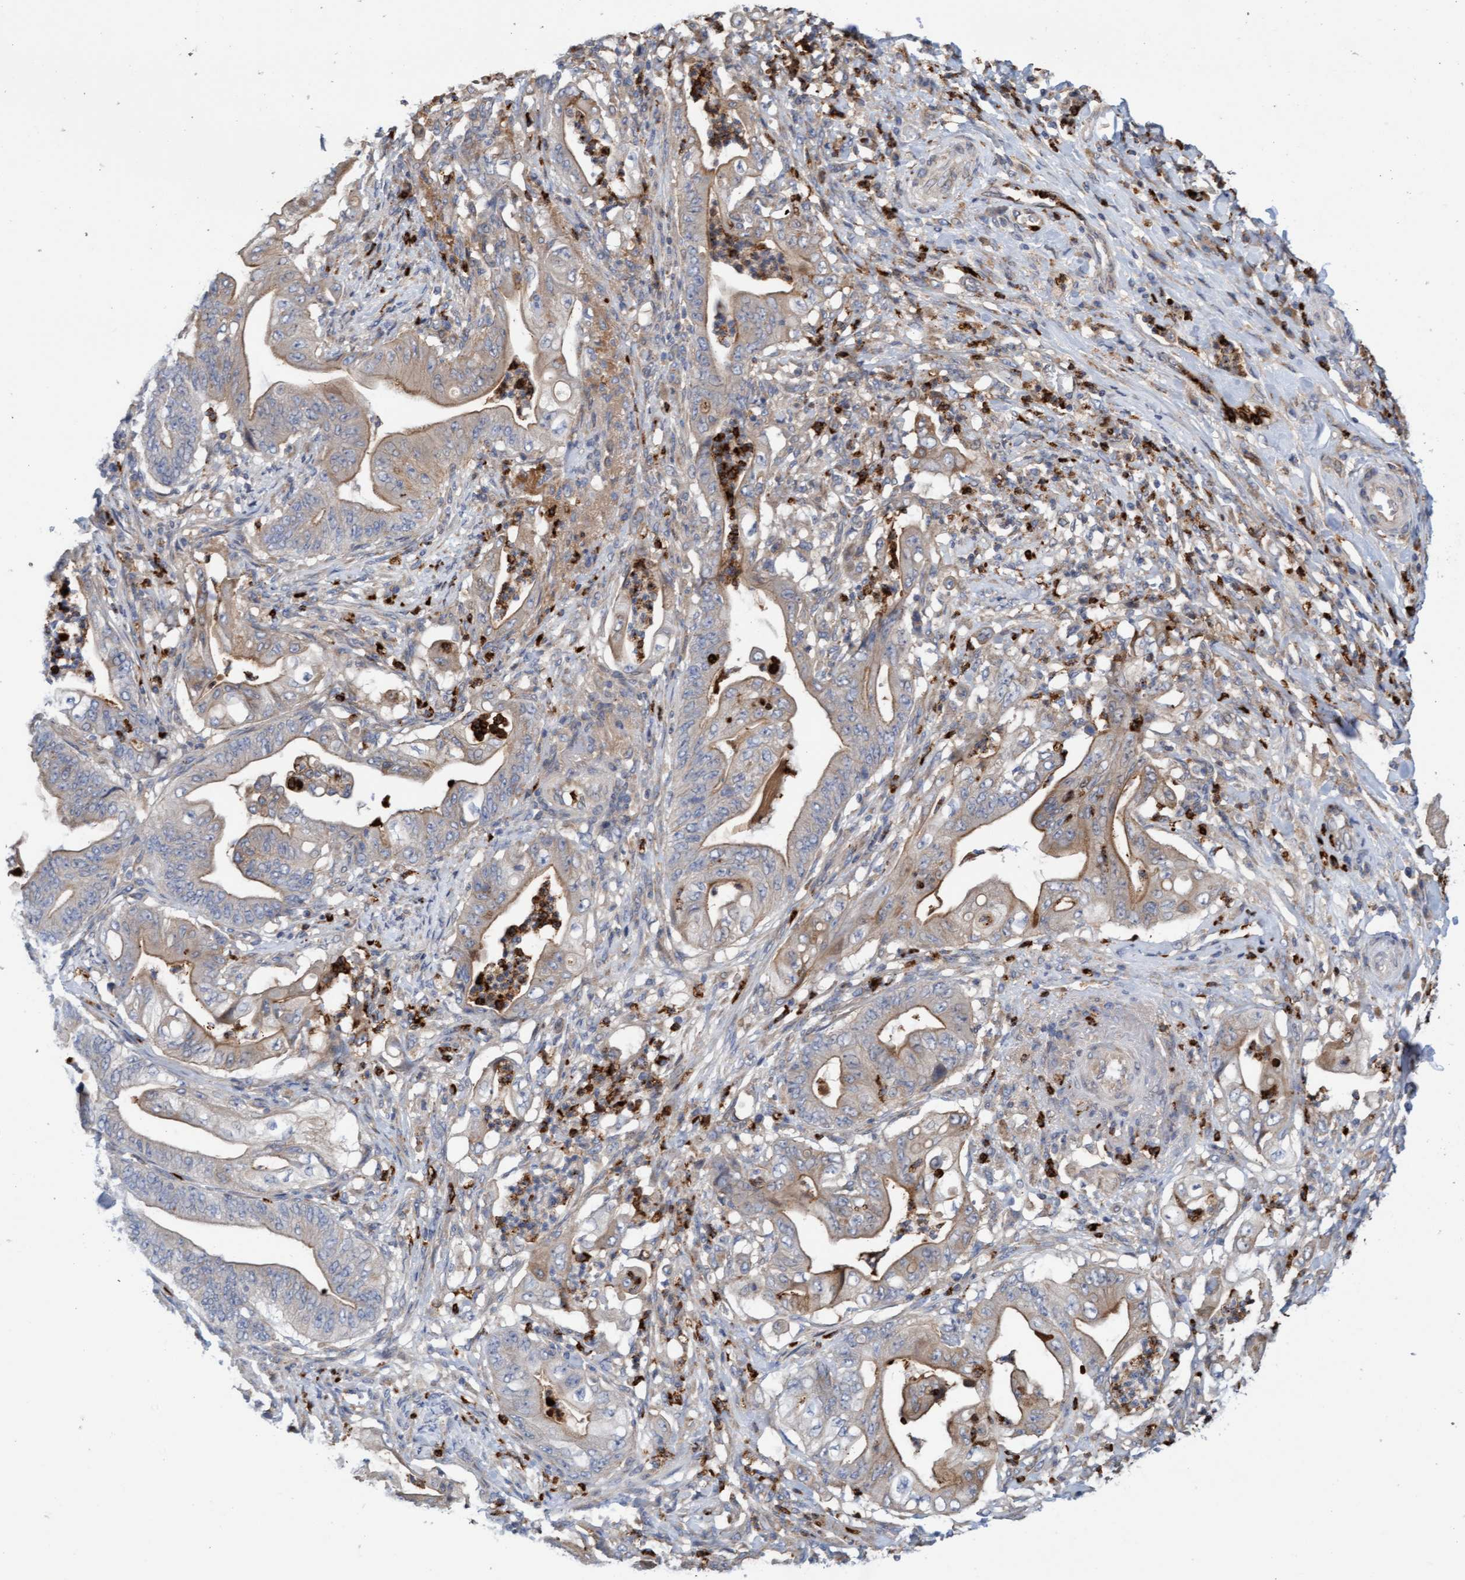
{"staining": {"intensity": "weak", "quantity": ">75%", "location": "cytoplasmic/membranous"}, "tissue": "stomach cancer", "cell_type": "Tumor cells", "image_type": "cancer", "snomed": [{"axis": "morphology", "description": "Adenocarcinoma, NOS"}, {"axis": "topography", "description": "Stomach"}], "caption": "Protein expression by immunohistochemistry displays weak cytoplasmic/membranous staining in about >75% of tumor cells in stomach cancer.", "gene": "MMP8", "patient": {"sex": "female", "age": 73}}